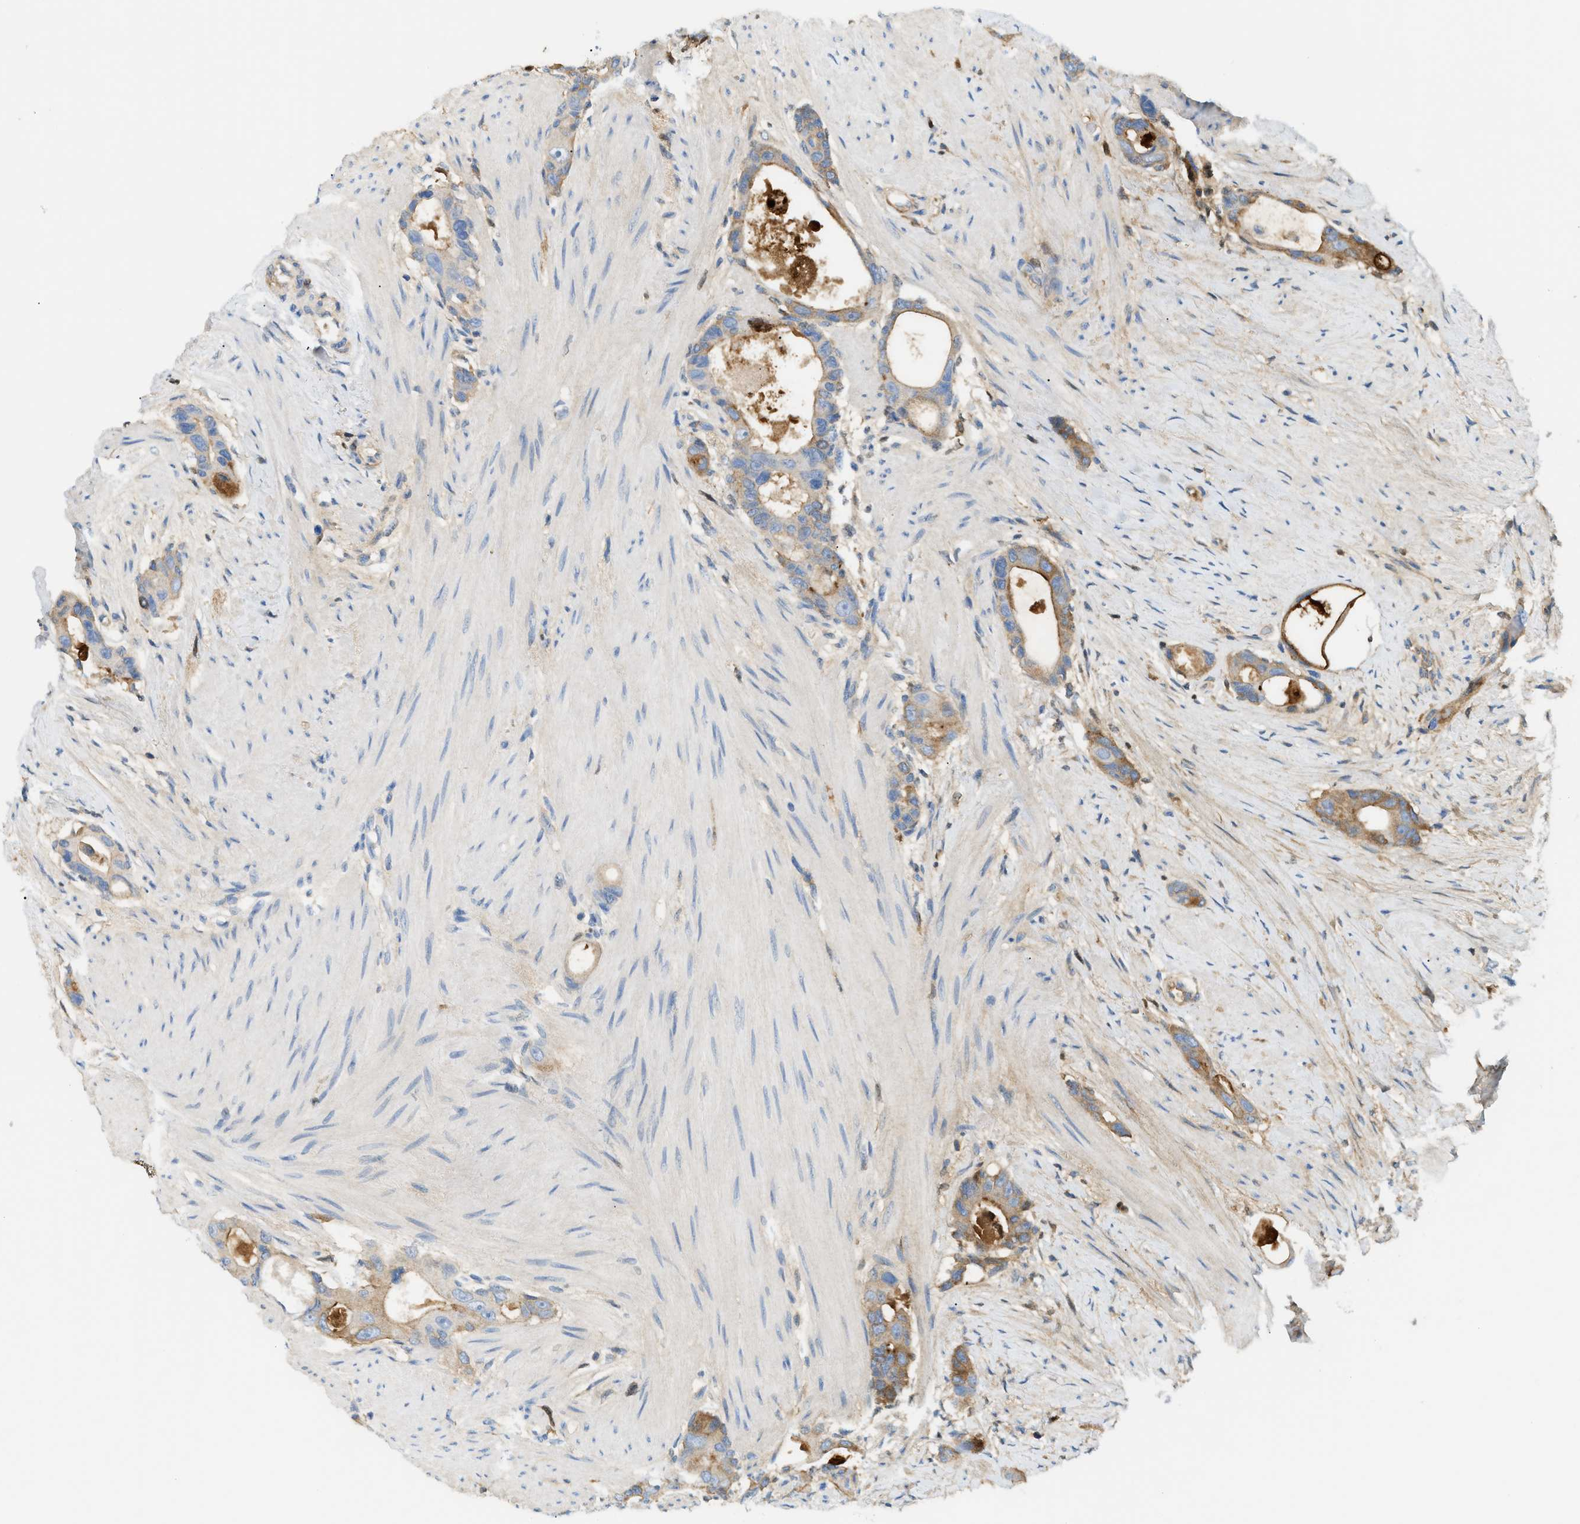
{"staining": {"intensity": "moderate", "quantity": "<25%", "location": "cytoplasmic/membranous"}, "tissue": "colorectal cancer", "cell_type": "Tumor cells", "image_type": "cancer", "snomed": [{"axis": "morphology", "description": "Adenocarcinoma, NOS"}, {"axis": "topography", "description": "Rectum"}], "caption": "Tumor cells show moderate cytoplasmic/membranous positivity in about <25% of cells in adenocarcinoma (colorectal).", "gene": "CFI", "patient": {"sex": "male", "age": 51}}